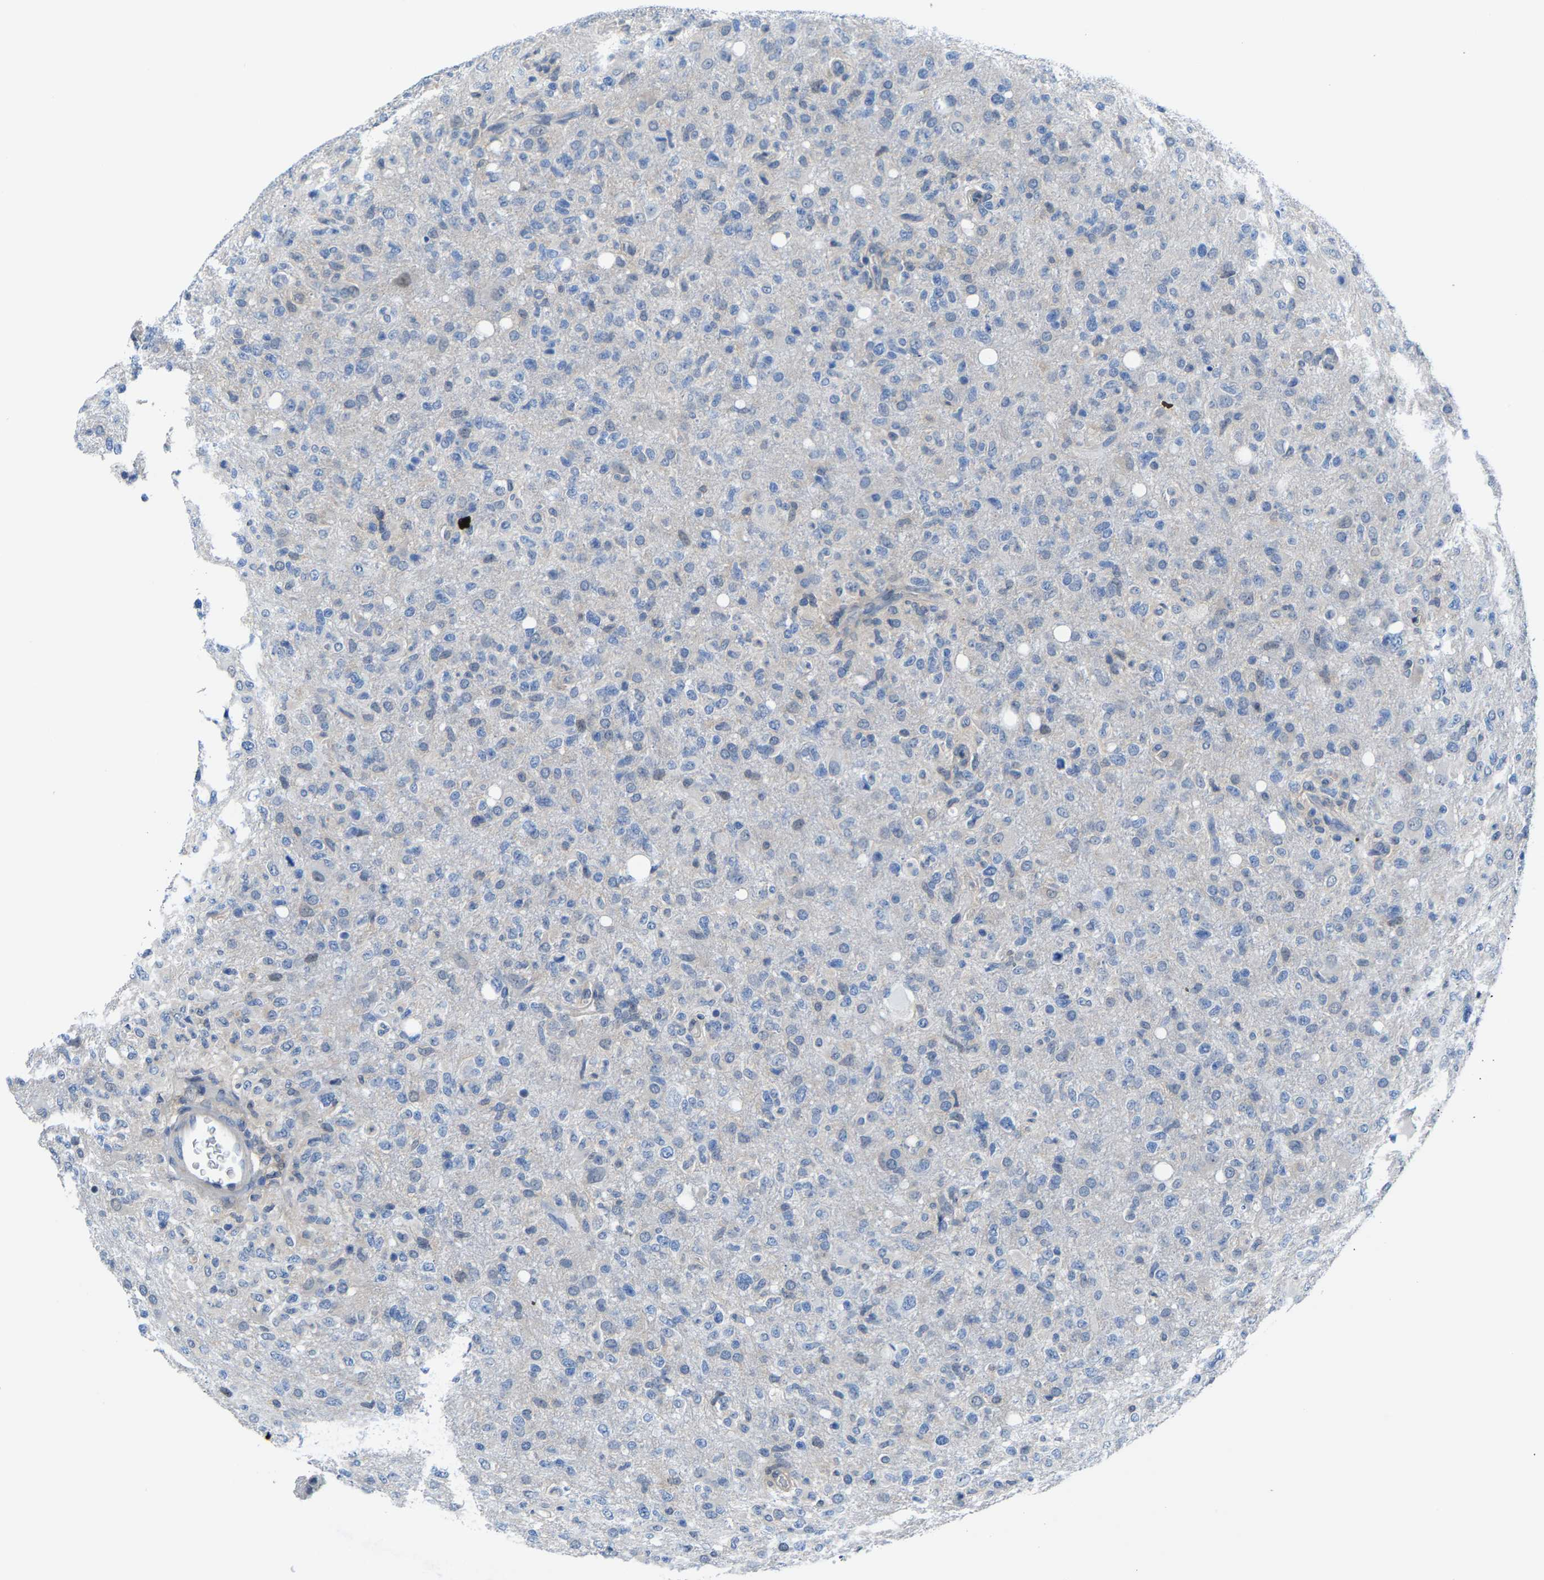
{"staining": {"intensity": "negative", "quantity": "none", "location": "none"}, "tissue": "glioma", "cell_type": "Tumor cells", "image_type": "cancer", "snomed": [{"axis": "morphology", "description": "Glioma, malignant, High grade"}, {"axis": "topography", "description": "Brain"}], "caption": "The IHC micrograph has no significant staining in tumor cells of malignant glioma (high-grade) tissue.", "gene": "SSH3", "patient": {"sex": "female", "age": 57}}